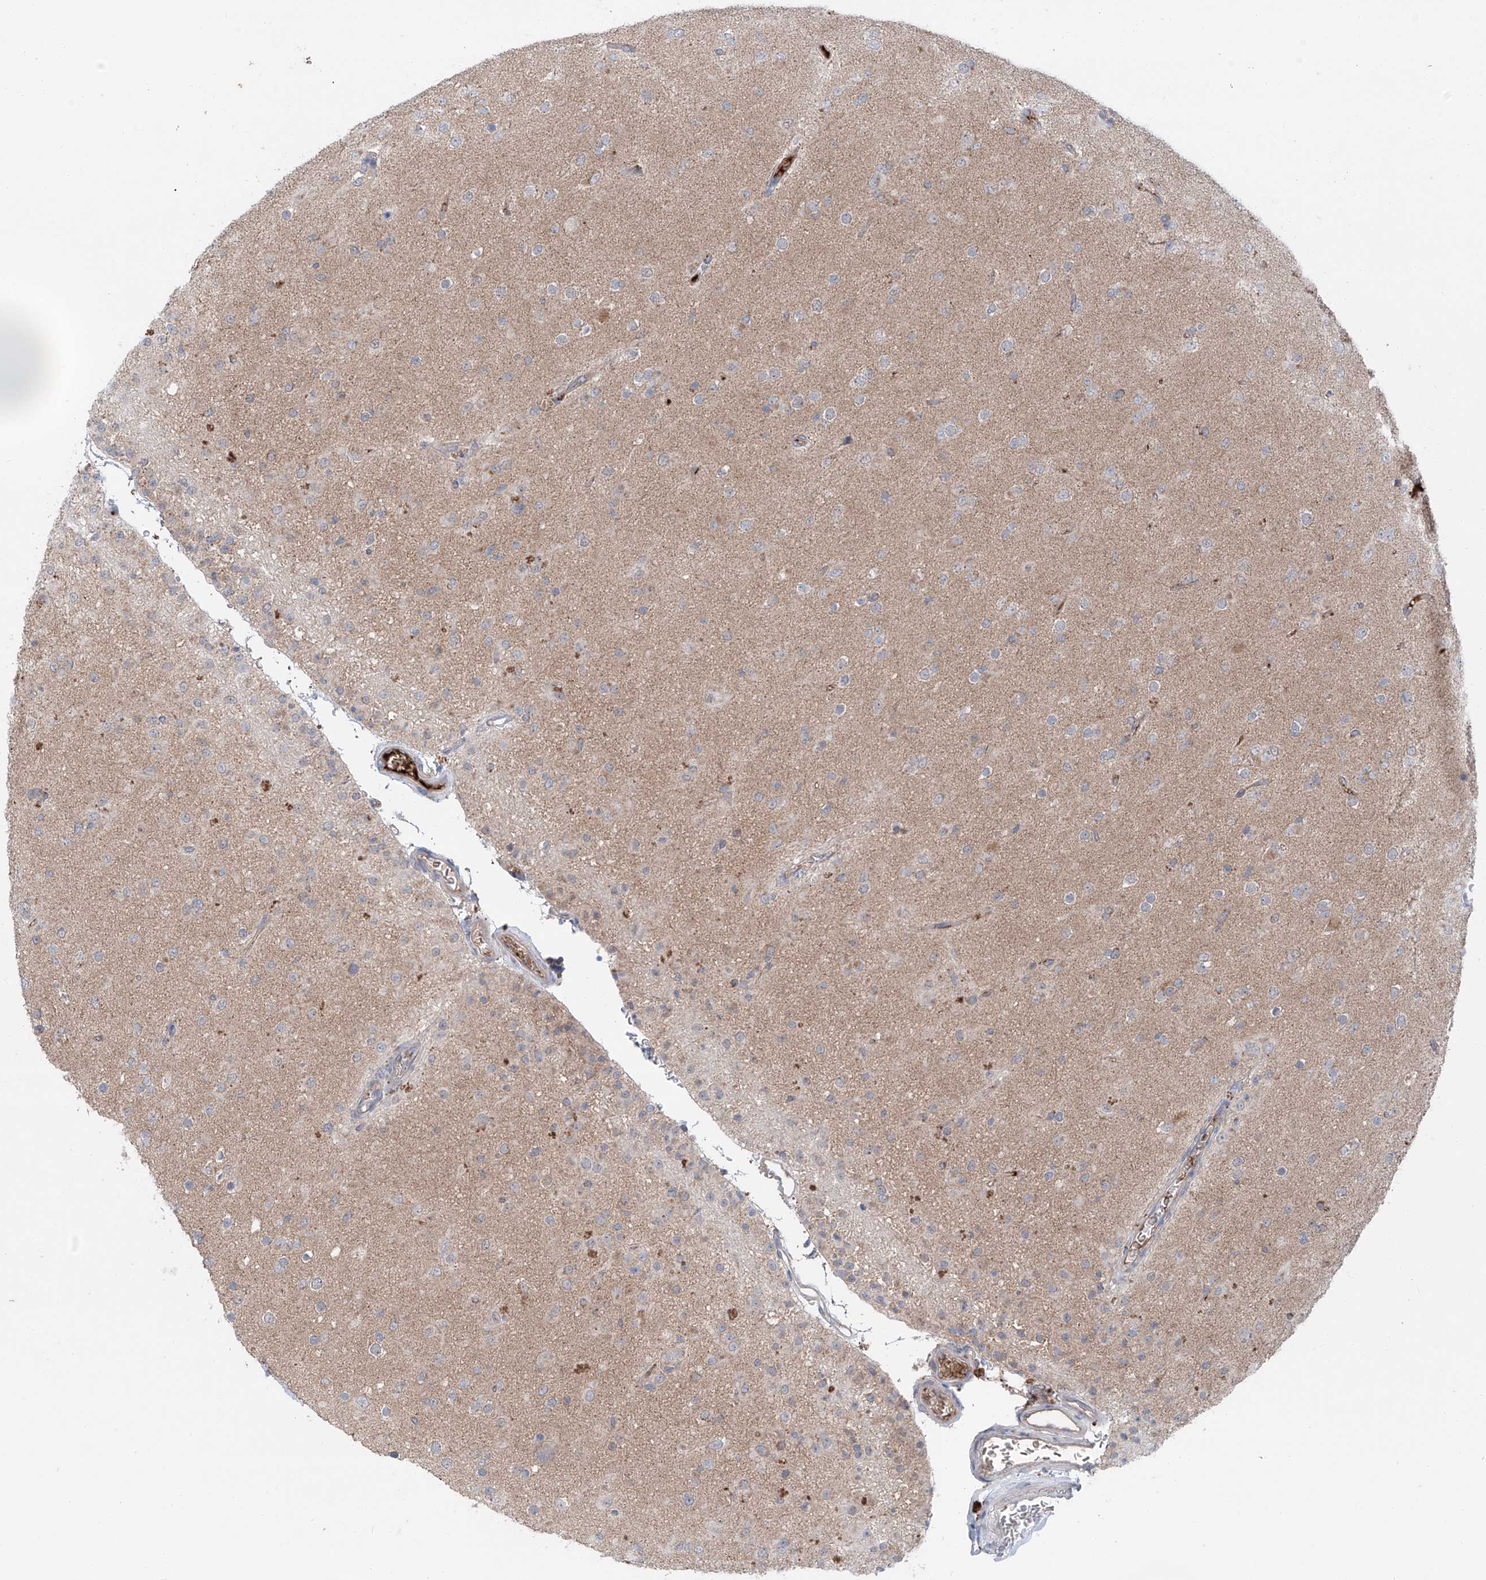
{"staining": {"intensity": "weak", "quantity": "<25%", "location": "cytoplasmic/membranous"}, "tissue": "glioma", "cell_type": "Tumor cells", "image_type": "cancer", "snomed": [{"axis": "morphology", "description": "Glioma, malignant, Low grade"}, {"axis": "topography", "description": "Brain"}], "caption": "Immunohistochemical staining of malignant low-grade glioma displays no significant positivity in tumor cells. The staining is performed using DAB brown chromogen with nuclei counter-stained in using hematoxylin.", "gene": "SIX4", "patient": {"sex": "male", "age": 65}}